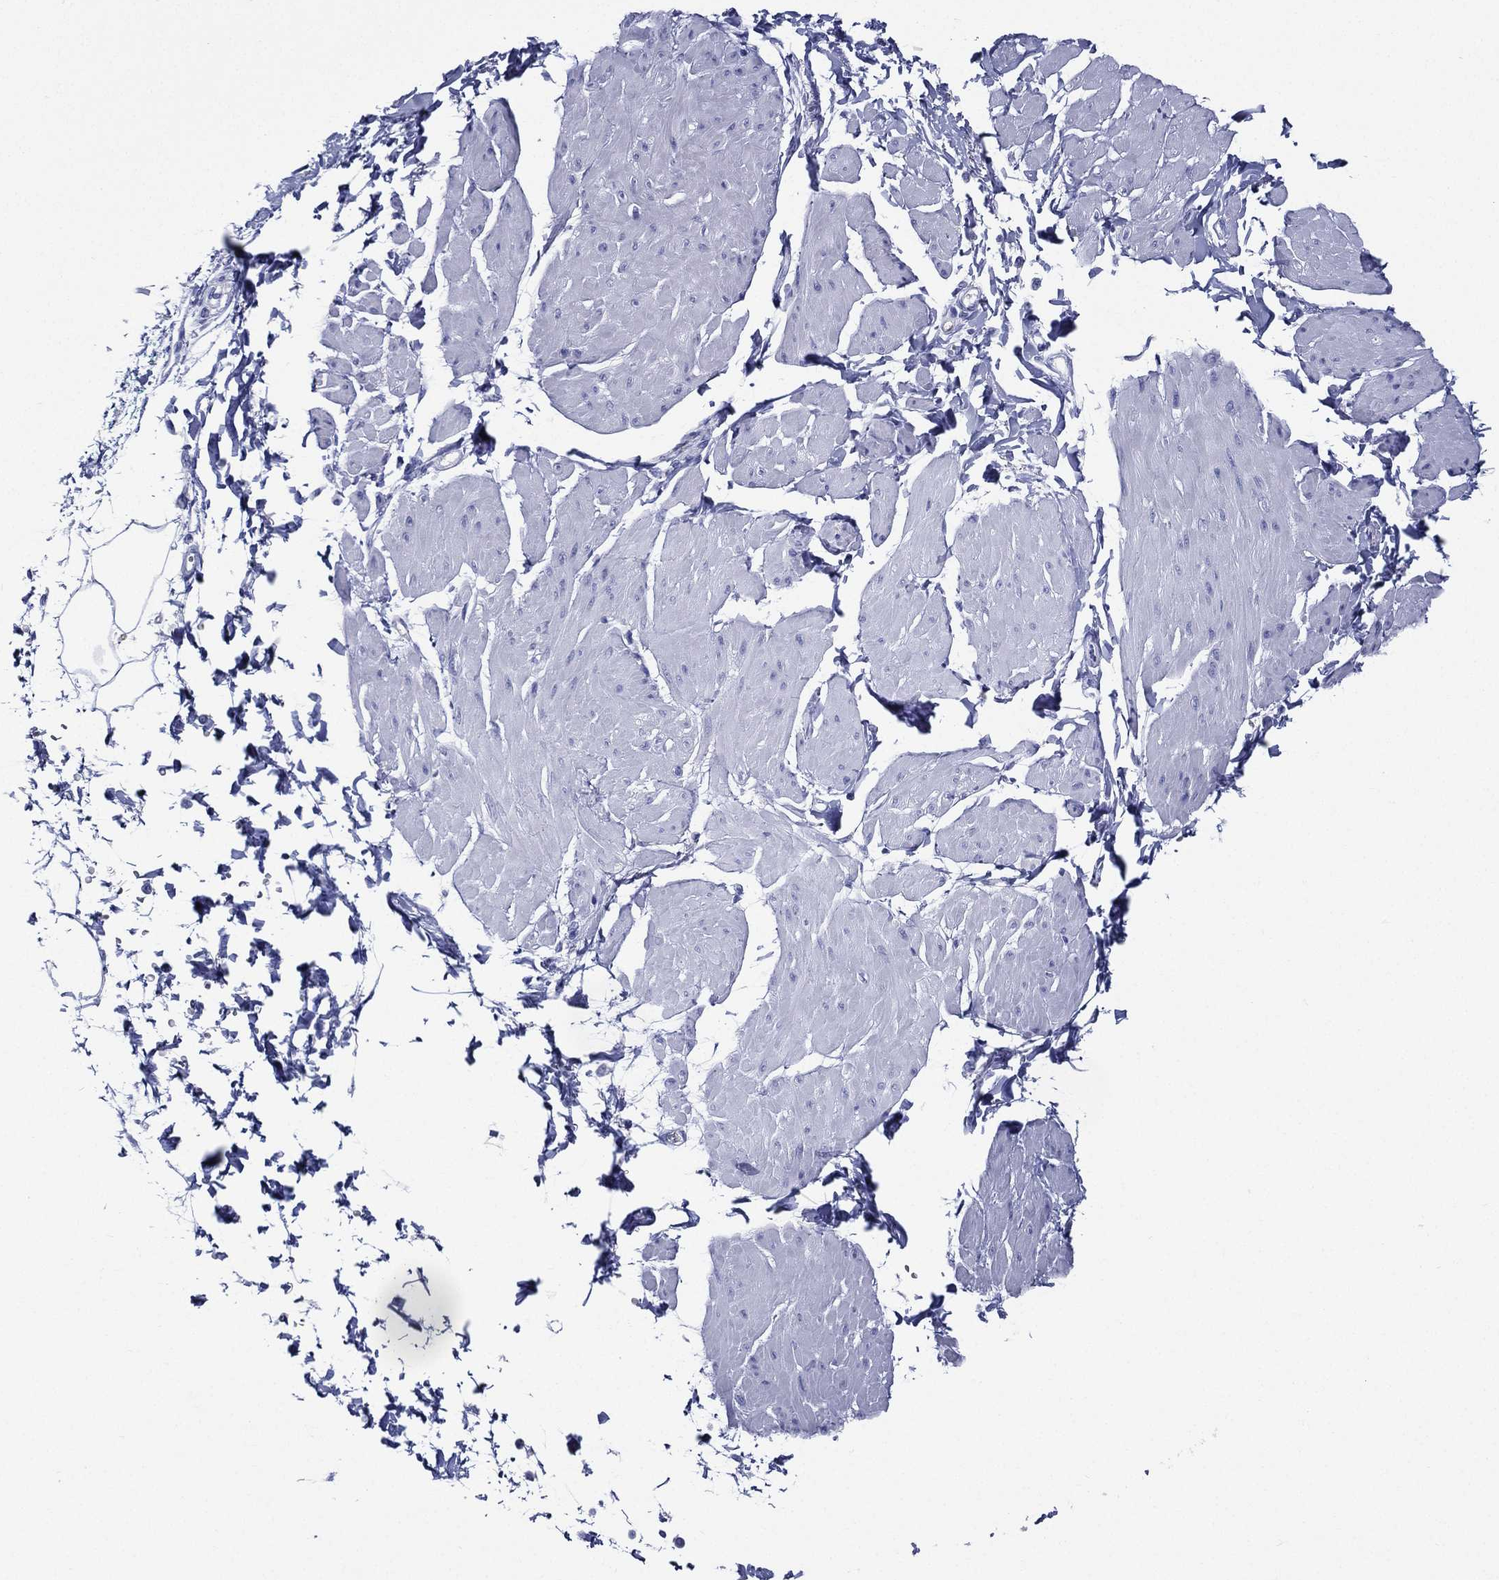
{"staining": {"intensity": "negative", "quantity": "none", "location": "none"}, "tissue": "smooth muscle", "cell_type": "Smooth muscle cells", "image_type": "normal", "snomed": [{"axis": "morphology", "description": "Normal tissue, NOS"}, {"axis": "topography", "description": "Adipose tissue"}, {"axis": "topography", "description": "Smooth muscle"}, {"axis": "topography", "description": "Peripheral nerve tissue"}], "caption": "A high-resolution photomicrograph shows immunohistochemistry staining of normal smooth muscle, which demonstrates no significant expression in smooth muscle cells.", "gene": "RSPH4A", "patient": {"sex": "male", "age": 83}}